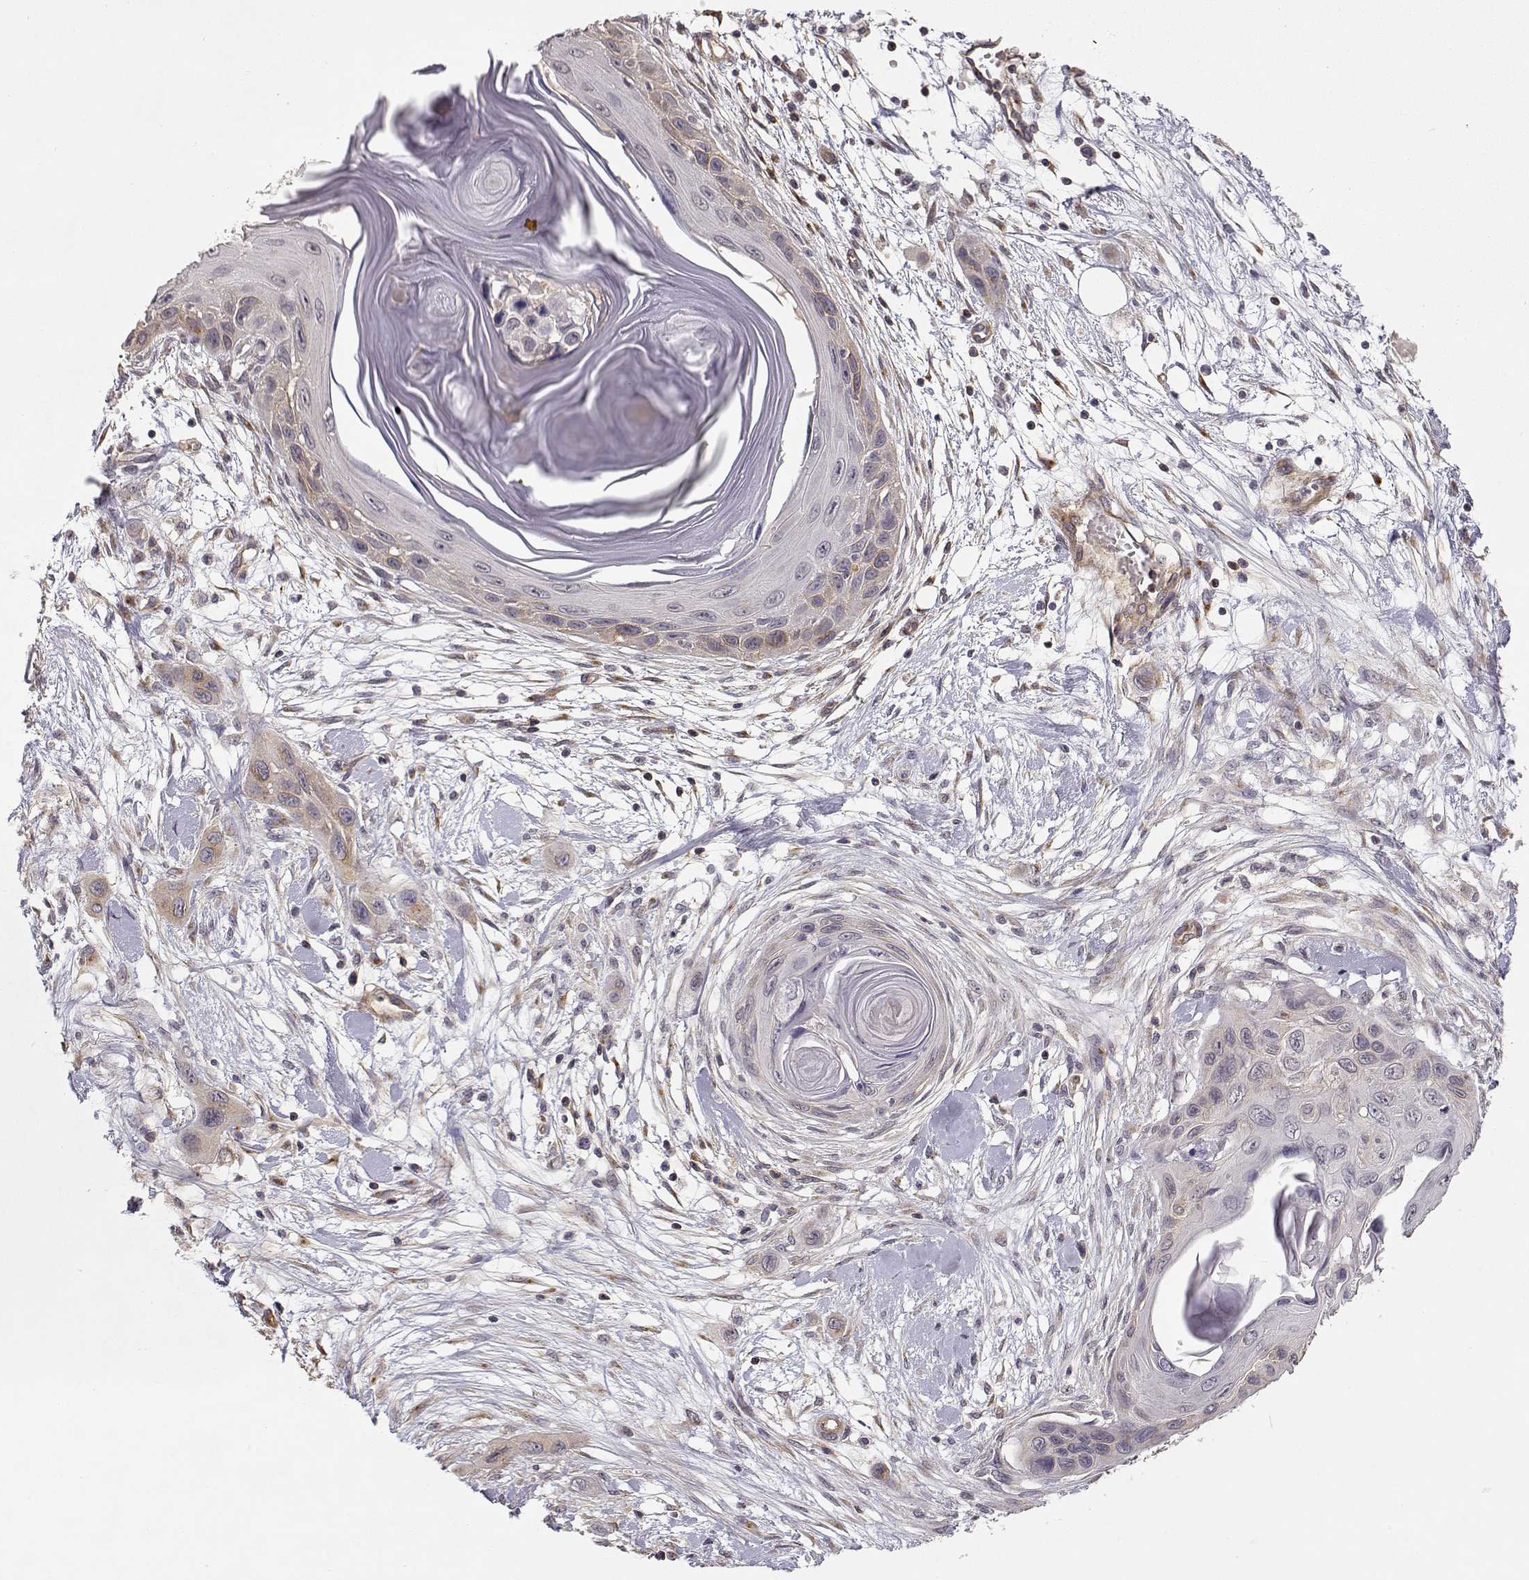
{"staining": {"intensity": "weak", "quantity": "<25%", "location": "cytoplasmic/membranous"}, "tissue": "skin cancer", "cell_type": "Tumor cells", "image_type": "cancer", "snomed": [{"axis": "morphology", "description": "Squamous cell carcinoma, NOS"}, {"axis": "topography", "description": "Skin"}], "caption": "The histopathology image demonstrates no significant staining in tumor cells of squamous cell carcinoma (skin).", "gene": "IFITM1", "patient": {"sex": "male", "age": 79}}